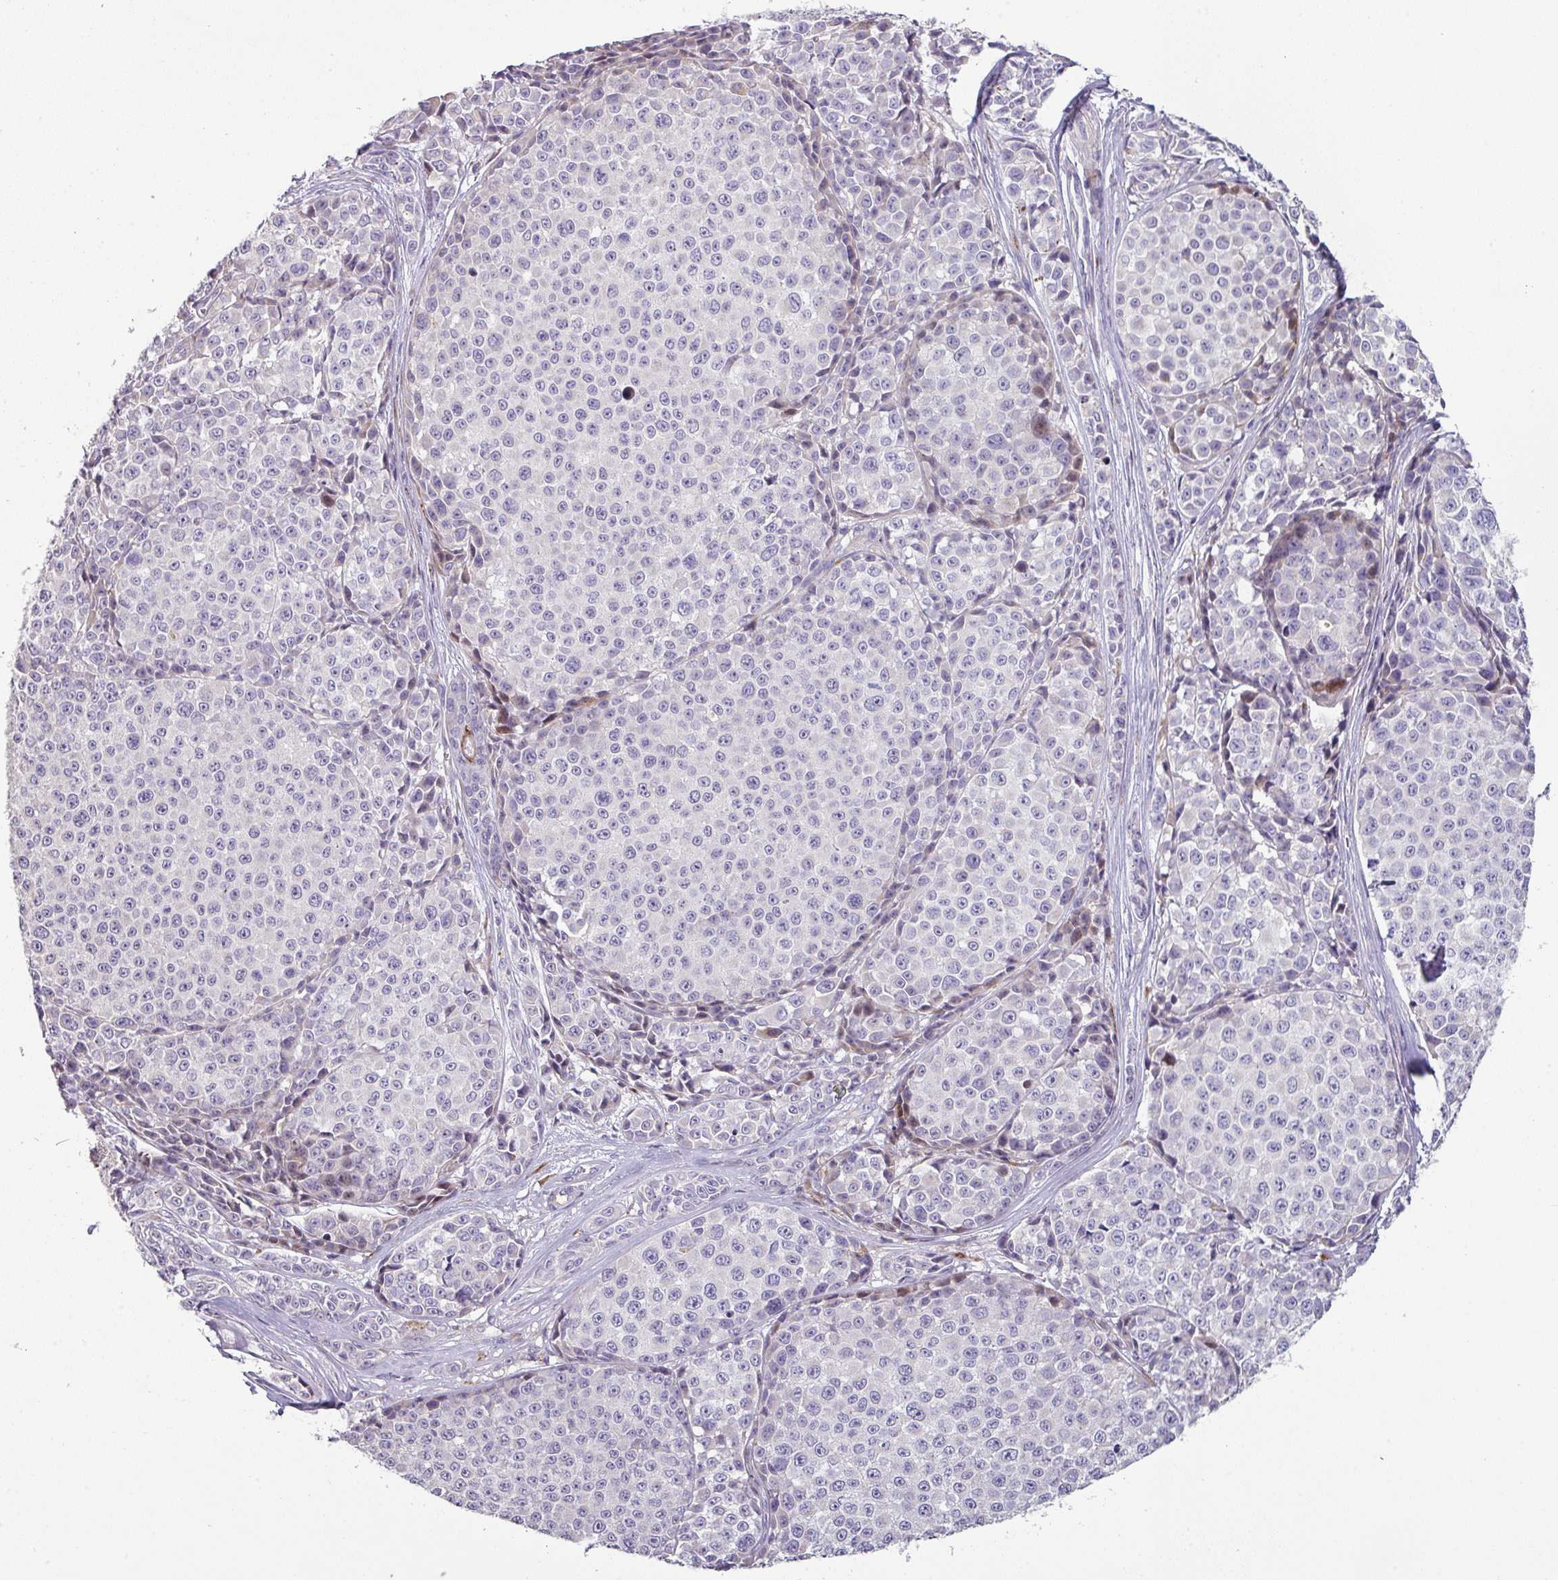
{"staining": {"intensity": "negative", "quantity": "none", "location": "none"}, "tissue": "melanoma", "cell_type": "Tumor cells", "image_type": "cancer", "snomed": [{"axis": "morphology", "description": "Malignant melanoma, NOS"}, {"axis": "topography", "description": "Skin"}], "caption": "Tumor cells are negative for brown protein staining in malignant melanoma.", "gene": "KLHL3", "patient": {"sex": "female", "age": 35}}